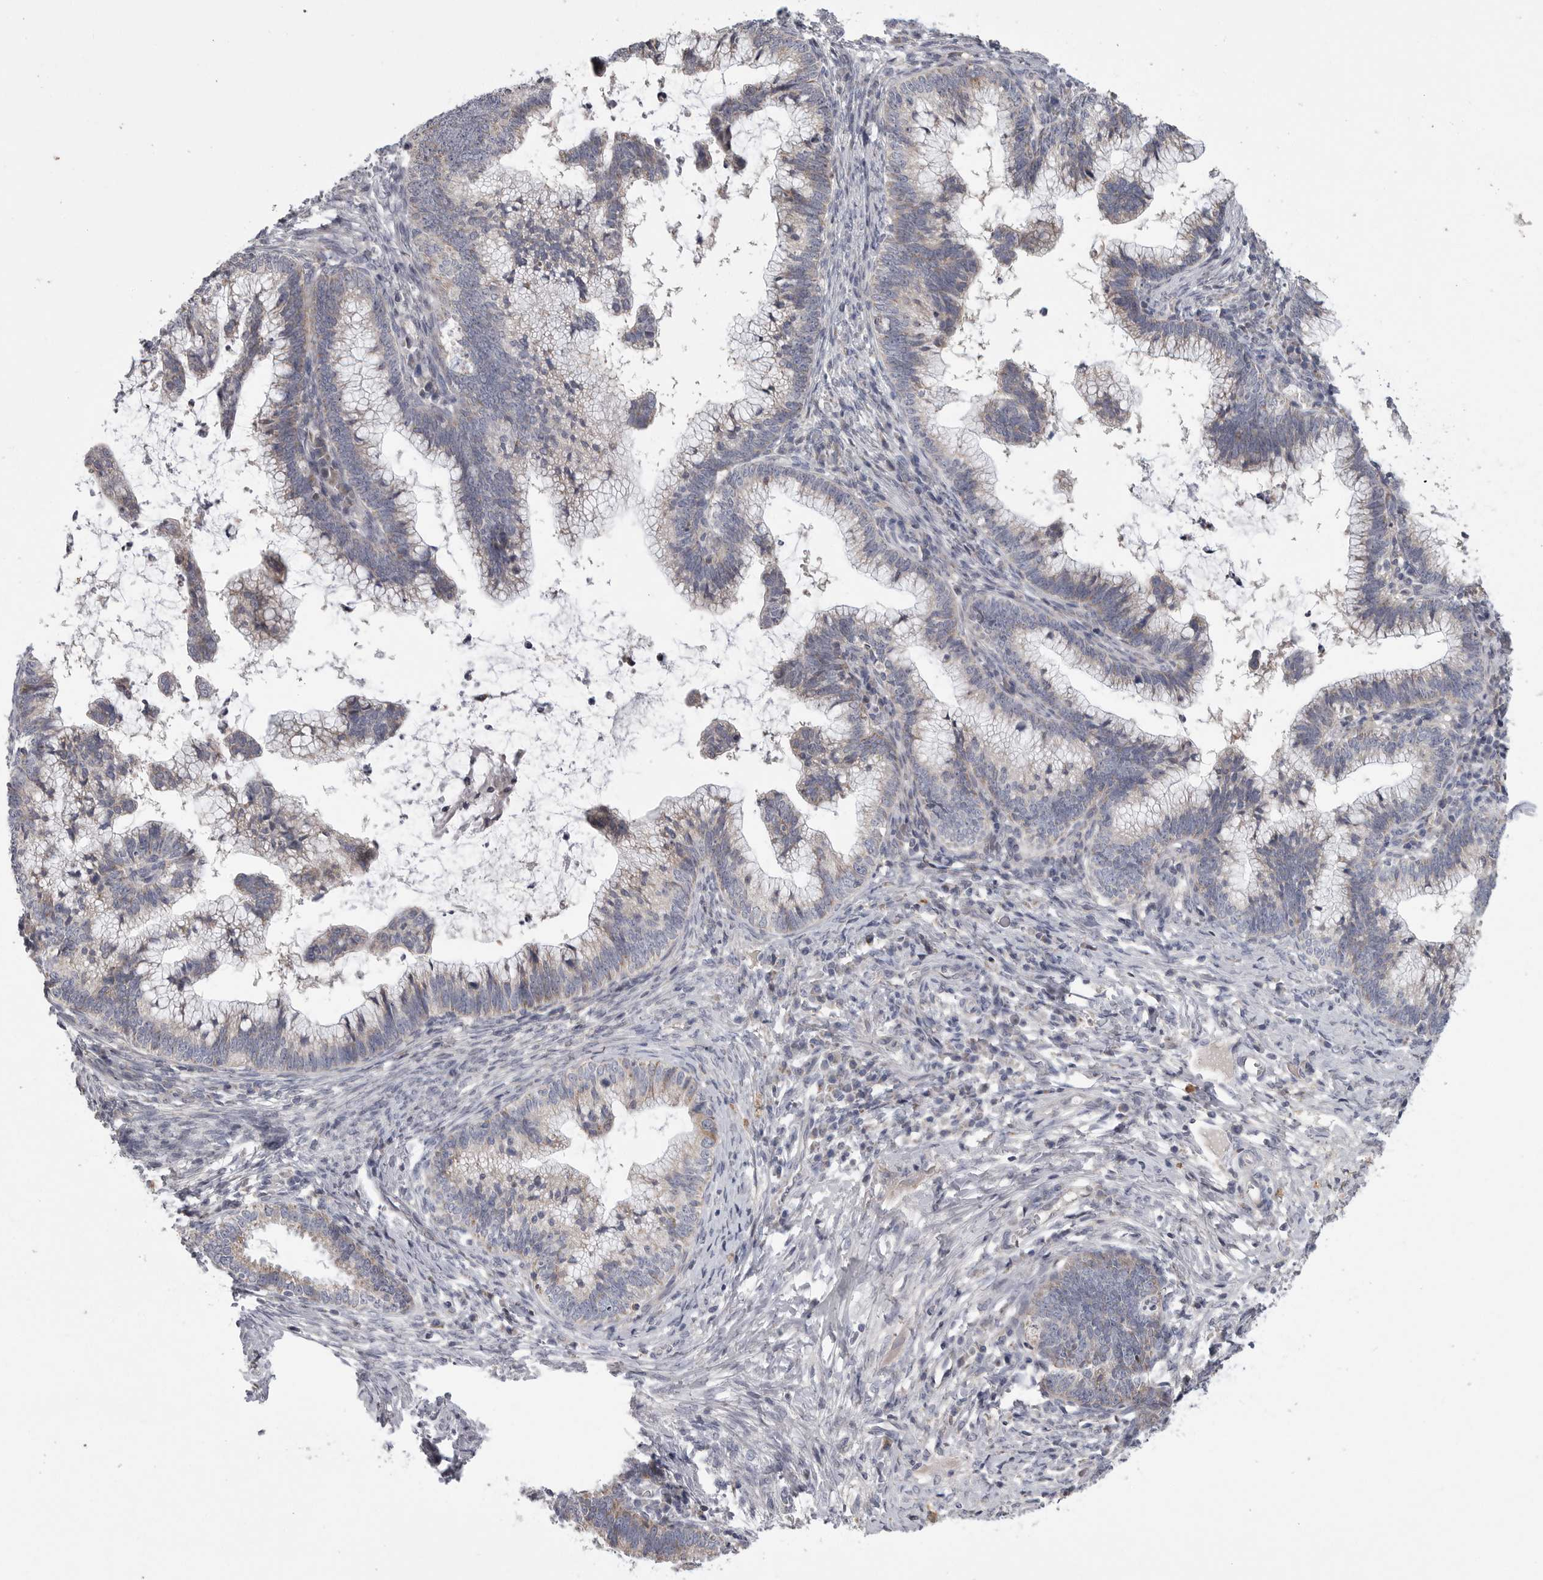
{"staining": {"intensity": "weak", "quantity": "<25%", "location": "cytoplasmic/membranous"}, "tissue": "cervical cancer", "cell_type": "Tumor cells", "image_type": "cancer", "snomed": [{"axis": "morphology", "description": "Adenocarcinoma, NOS"}, {"axis": "topography", "description": "Cervix"}], "caption": "Tumor cells are negative for protein expression in human cervical cancer (adenocarcinoma). Brightfield microscopy of immunohistochemistry stained with DAB (brown) and hematoxylin (blue), captured at high magnification.", "gene": "CRP", "patient": {"sex": "female", "age": 36}}